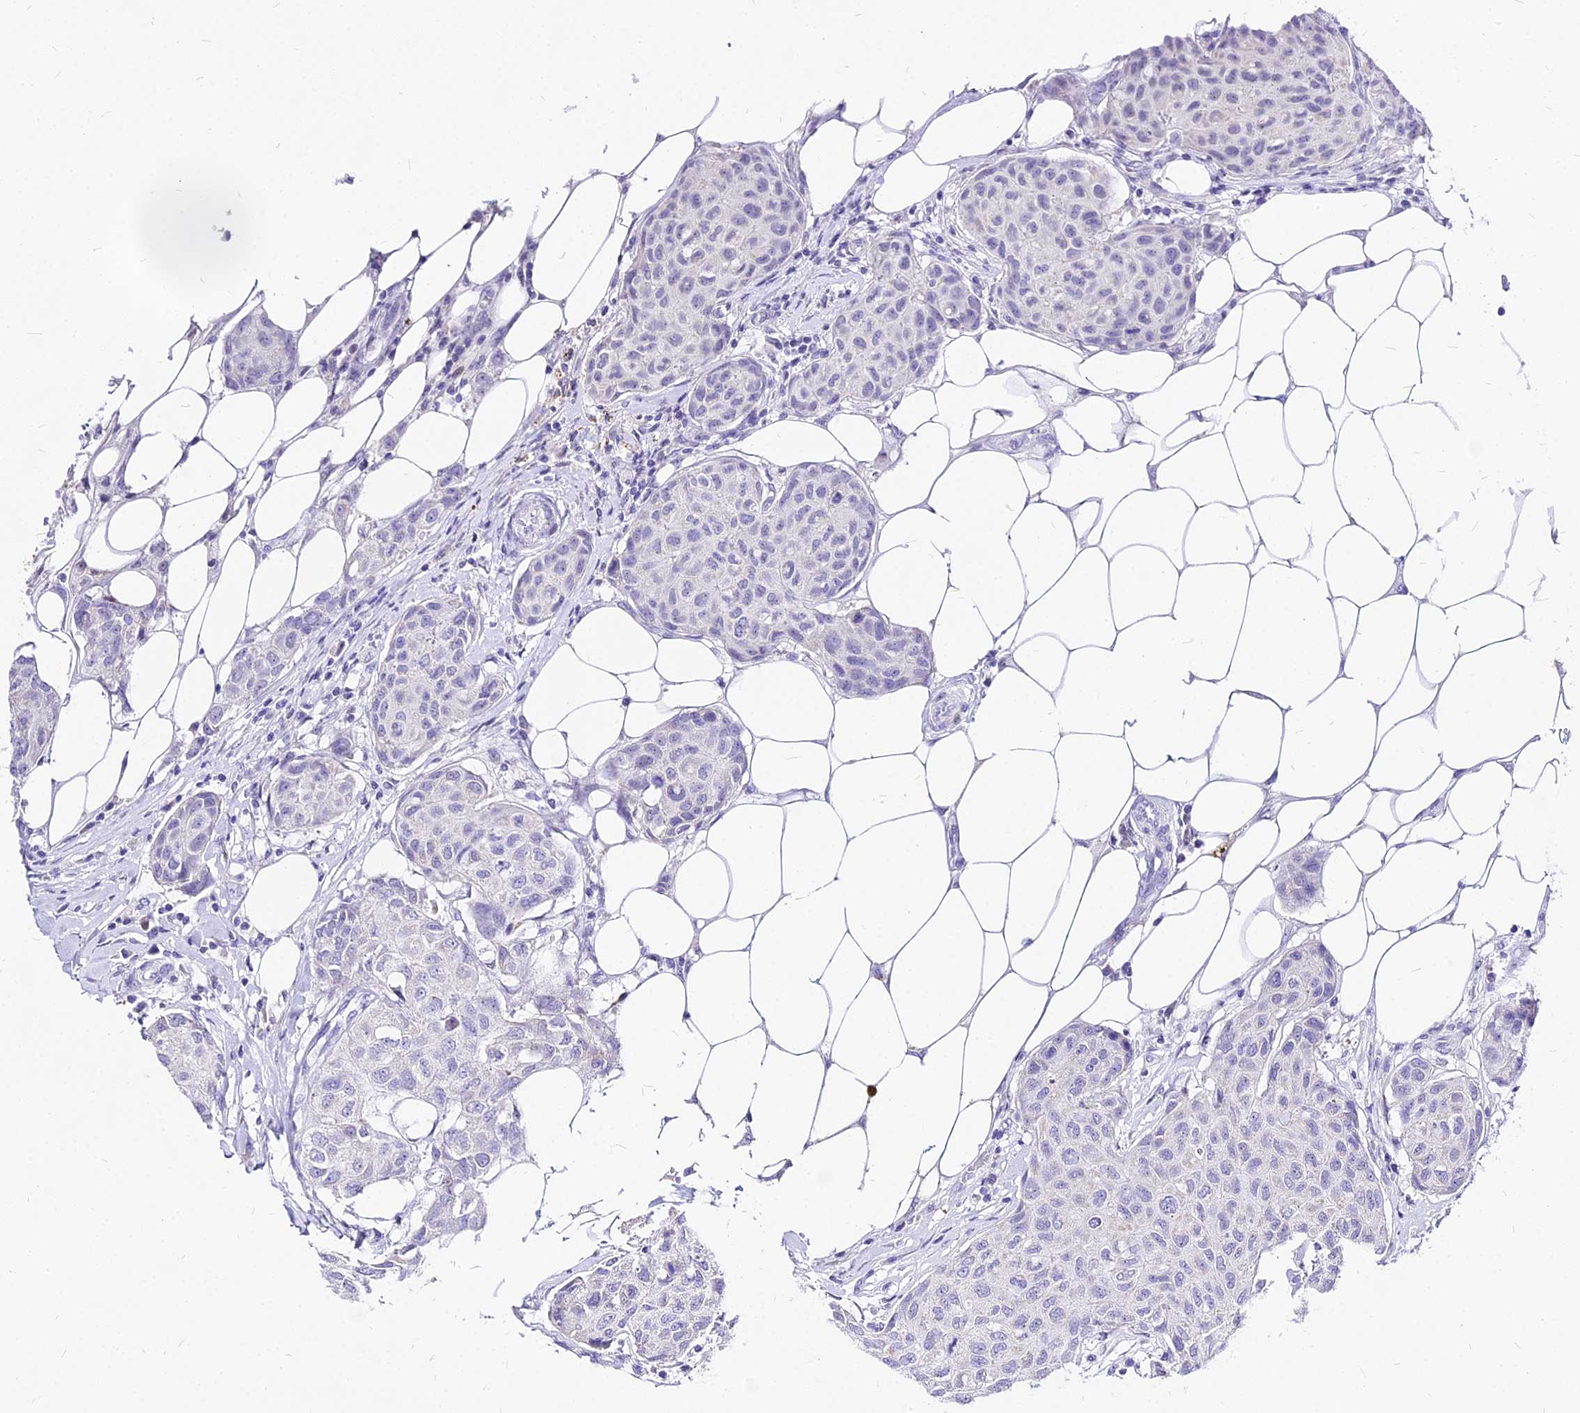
{"staining": {"intensity": "negative", "quantity": "none", "location": "none"}, "tissue": "breast cancer", "cell_type": "Tumor cells", "image_type": "cancer", "snomed": [{"axis": "morphology", "description": "Duct carcinoma"}, {"axis": "topography", "description": "Breast"}], "caption": "A high-resolution micrograph shows immunohistochemistry staining of breast infiltrating ductal carcinoma, which exhibits no significant expression in tumor cells.", "gene": "CARD18", "patient": {"sex": "female", "age": 80}}